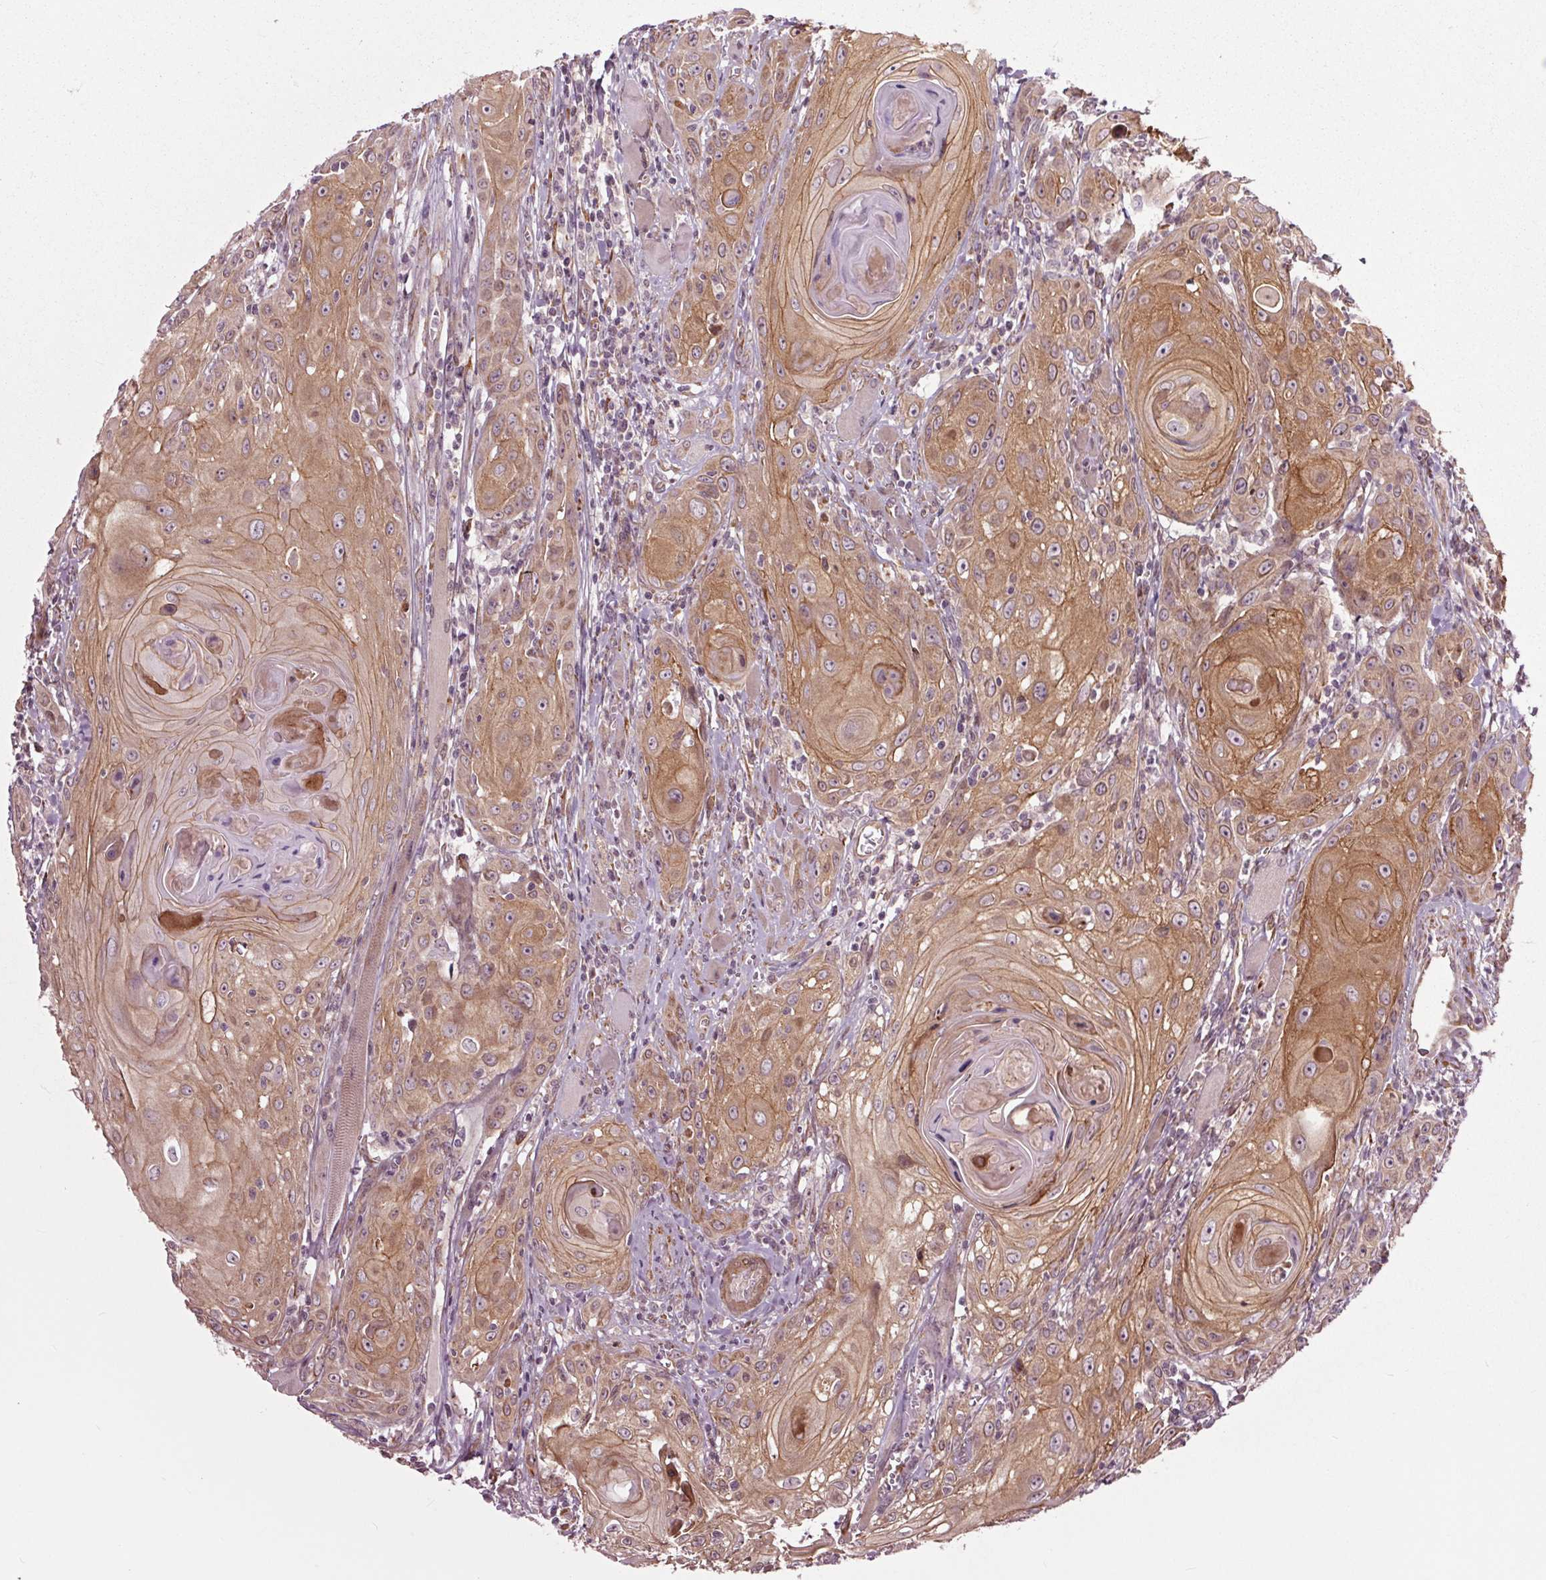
{"staining": {"intensity": "moderate", "quantity": ">75%", "location": "cytoplasmic/membranous"}, "tissue": "head and neck cancer", "cell_type": "Tumor cells", "image_type": "cancer", "snomed": [{"axis": "morphology", "description": "Squamous cell carcinoma, NOS"}, {"axis": "topography", "description": "Head-Neck"}], "caption": "Approximately >75% of tumor cells in human head and neck cancer (squamous cell carcinoma) show moderate cytoplasmic/membranous protein staining as visualized by brown immunohistochemical staining.", "gene": "HAUS5", "patient": {"sex": "female", "age": 80}}